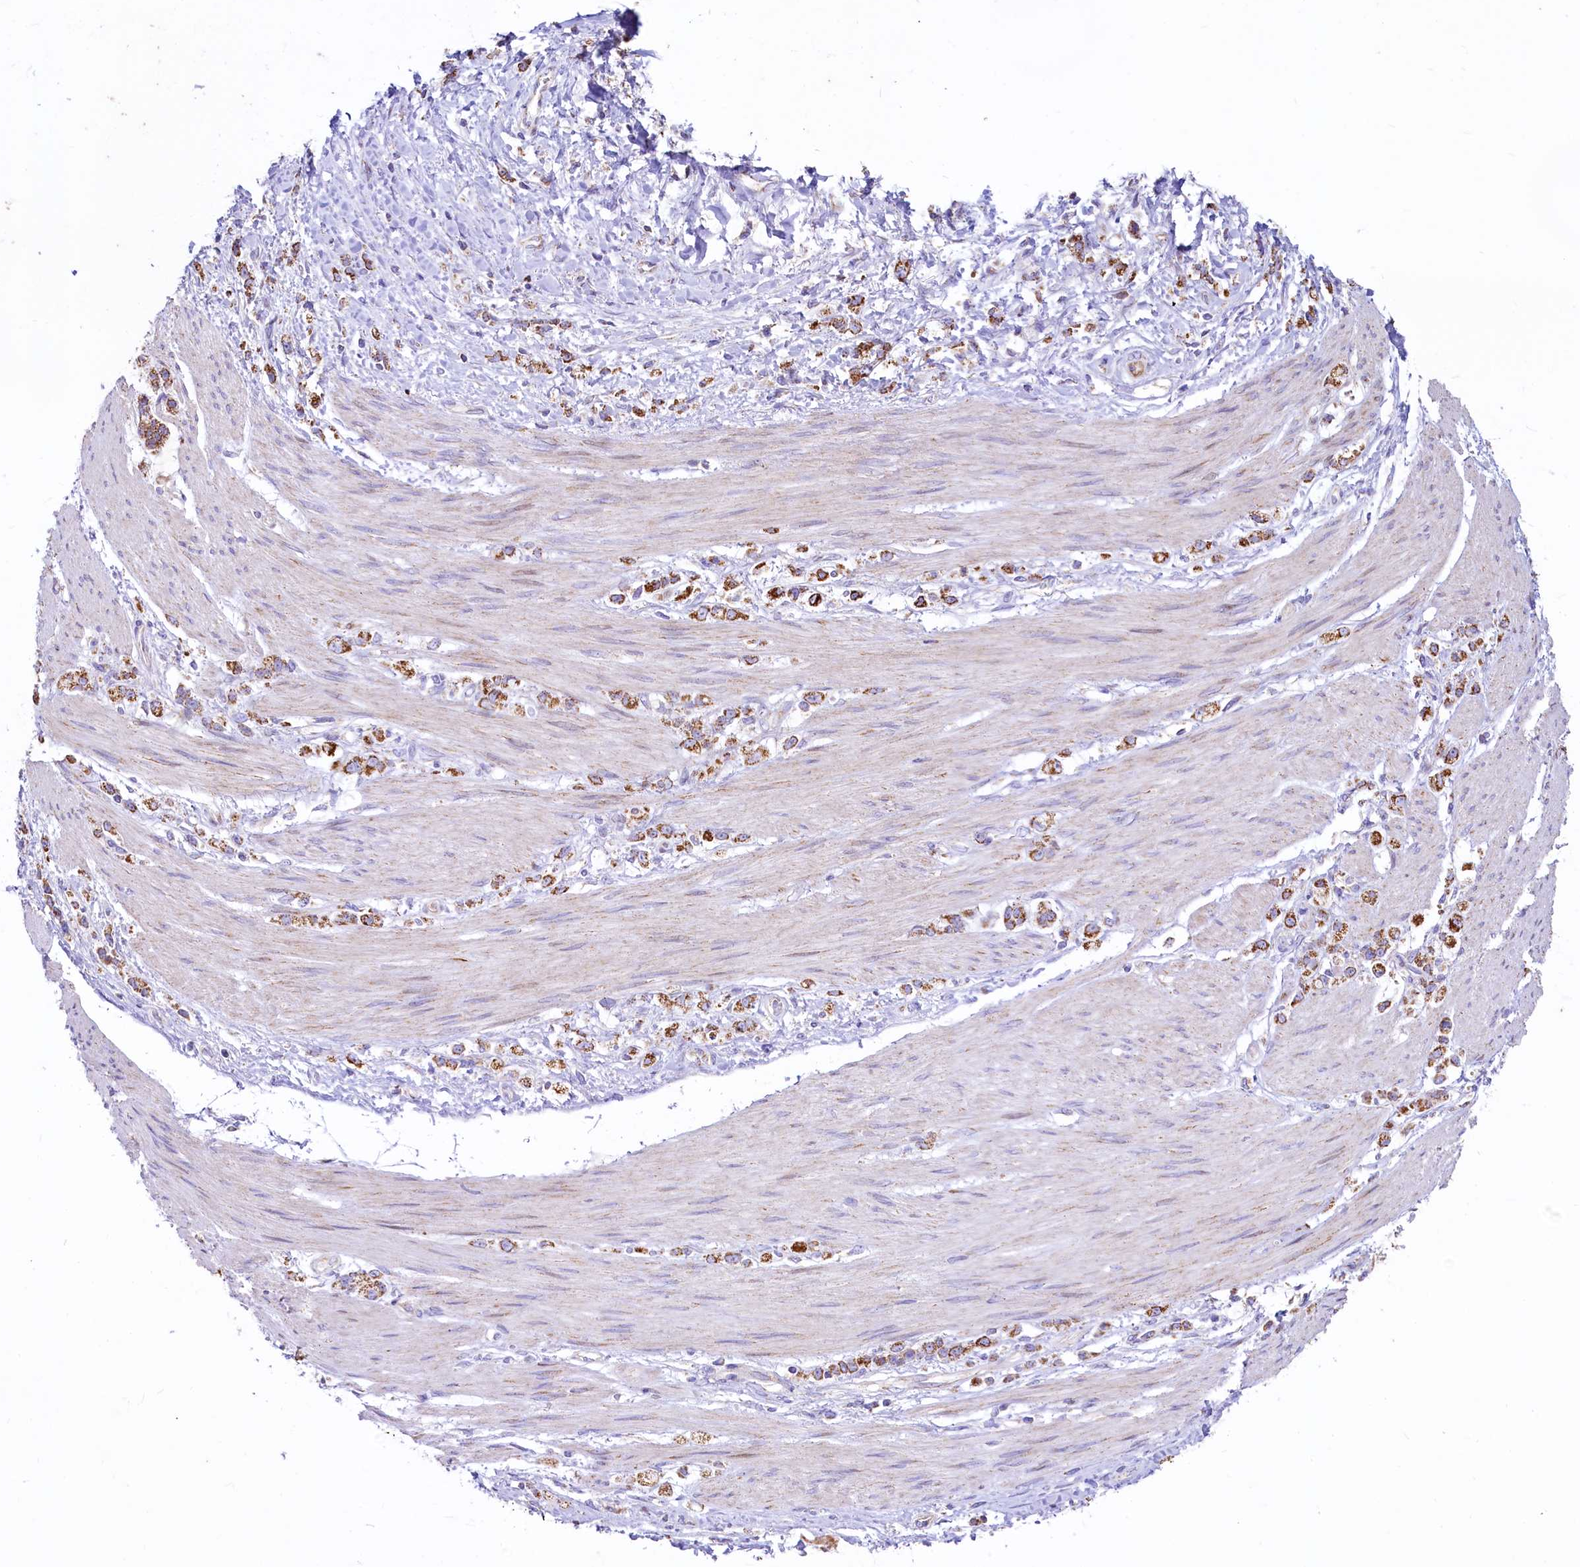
{"staining": {"intensity": "moderate", "quantity": ">75%", "location": "cytoplasmic/membranous"}, "tissue": "stomach cancer", "cell_type": "Tumor cells", "image_type": "cancer", "snomed": [{"axis": "morphology", "description": "Adenocarcinoma, NOS"}, {"axis": "topography", "description": "Stomach"}], "caption": "Immunohistochemistry (IHC) staining of stomach cancer, which reveals medium levels of moderate cytoplasmic/membranous expression in about >75% of tumor cells indicating moderate cytoplasmic/membranous protein staining. The staining was performed using DAB (3,3'-diaminobenzidine) (brown) for protein detection and nuclei were counterstained in hematoxylin (blue).", "gene": "VWCE", "patient": {"sex": "female", "age": 60}}